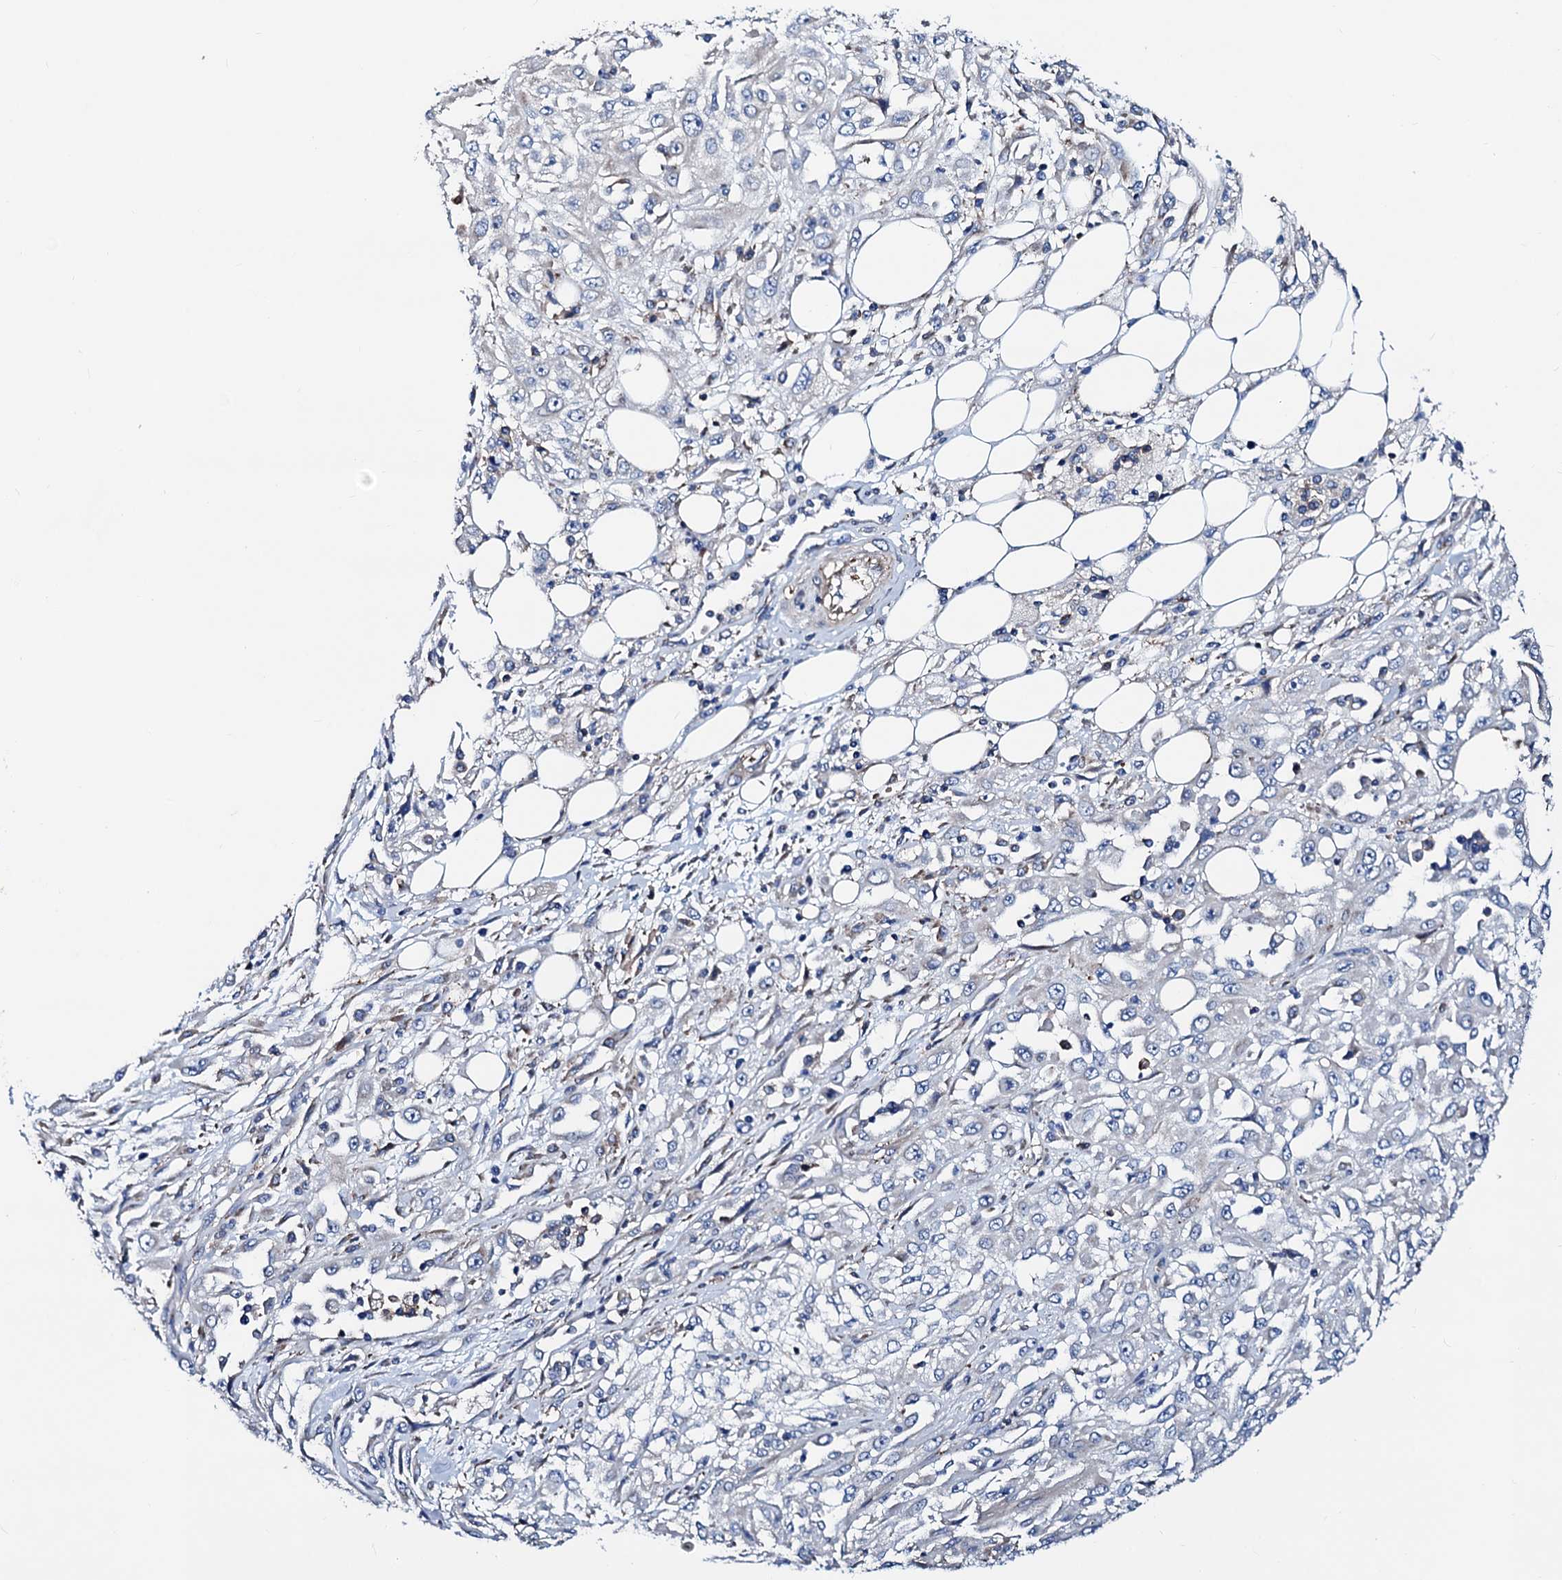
{"staining": {"intensity": "negative", "quantity": "none", "location": "none"}, "tissue": "skin cancer", "cell_type": "Tumor cells", "image_type": "cancer", "snomed": [{"axis": "morphology", "description": "Squamous cell carcinoma, NOS"}, {"axis": "morphology", "description": "Squamous cell carcinoma, metastatic, NOS"}, {"axis": "topography", "description": "Skin"}, {"axis": "topography", "description": "Lymph node"}], "caption": "A photomicrograph of skin squamous cell carcinoma stained for a protein demonstrates no brown staining in tumor cells.", "gene": "GCOM1", "patient": {"sex": "male", "age": 75}}